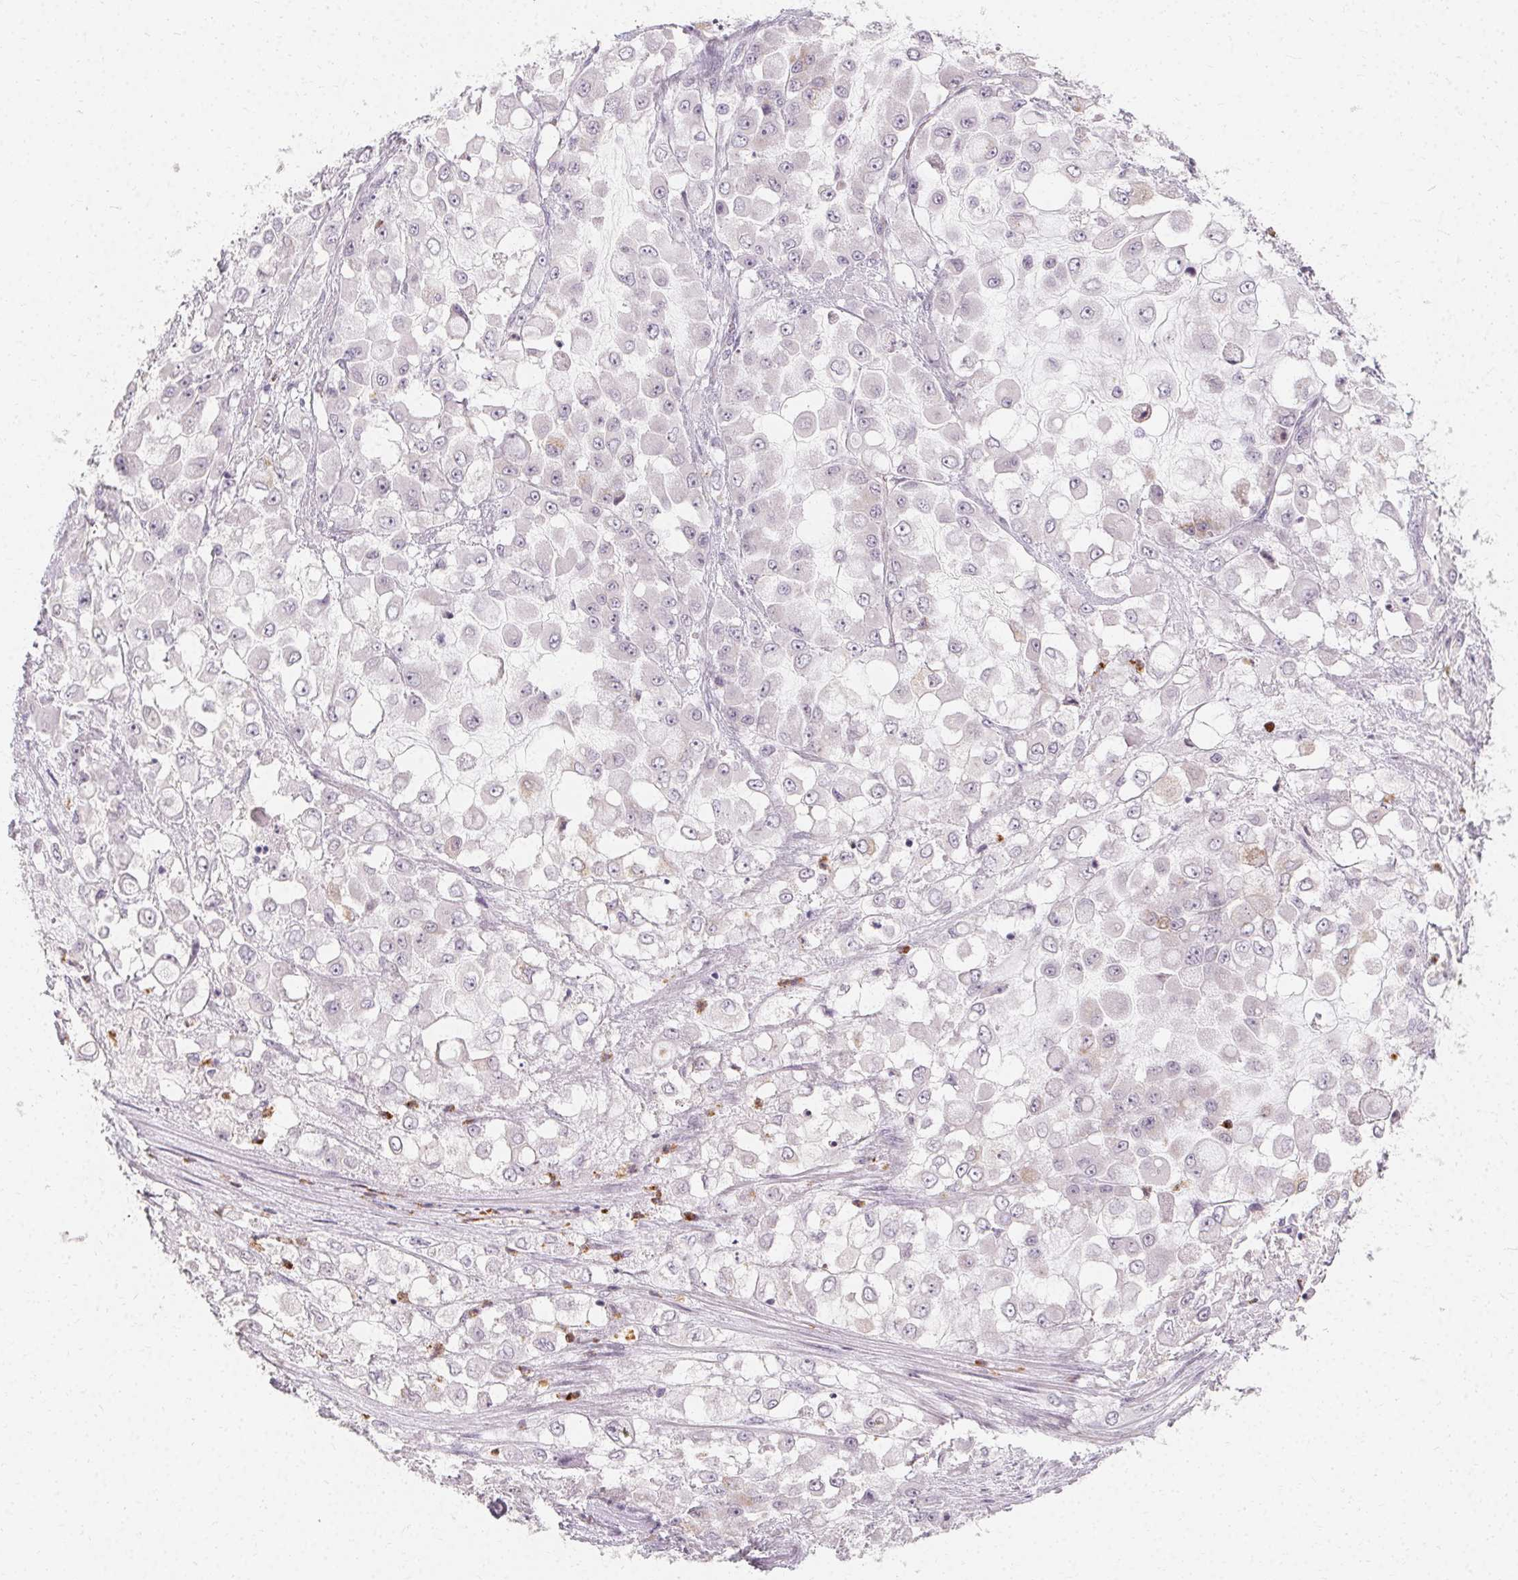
{"staining": {"intensity": "negative", "quantity": "none", "location": "none"}, "tissue": "stomach cancer", "cell_type": "Tumor cells", "image_type": "cancer", "snomed": [{"axis": "morphology", "description": "Adenocarcinoma, NOS"}, {"axis": "topography", "description": "Stomach"}], "caption": "This is a micrograph of IHC staining of stomach cancer (adenocarcinoma), which shows no positivity in tumor cells. (Brightfield microscopy of DAB immunohistochemistry (IHC) at high magnification).", "gene": "CLCNKB", "patient": {"sex": "female", "age": 76}}